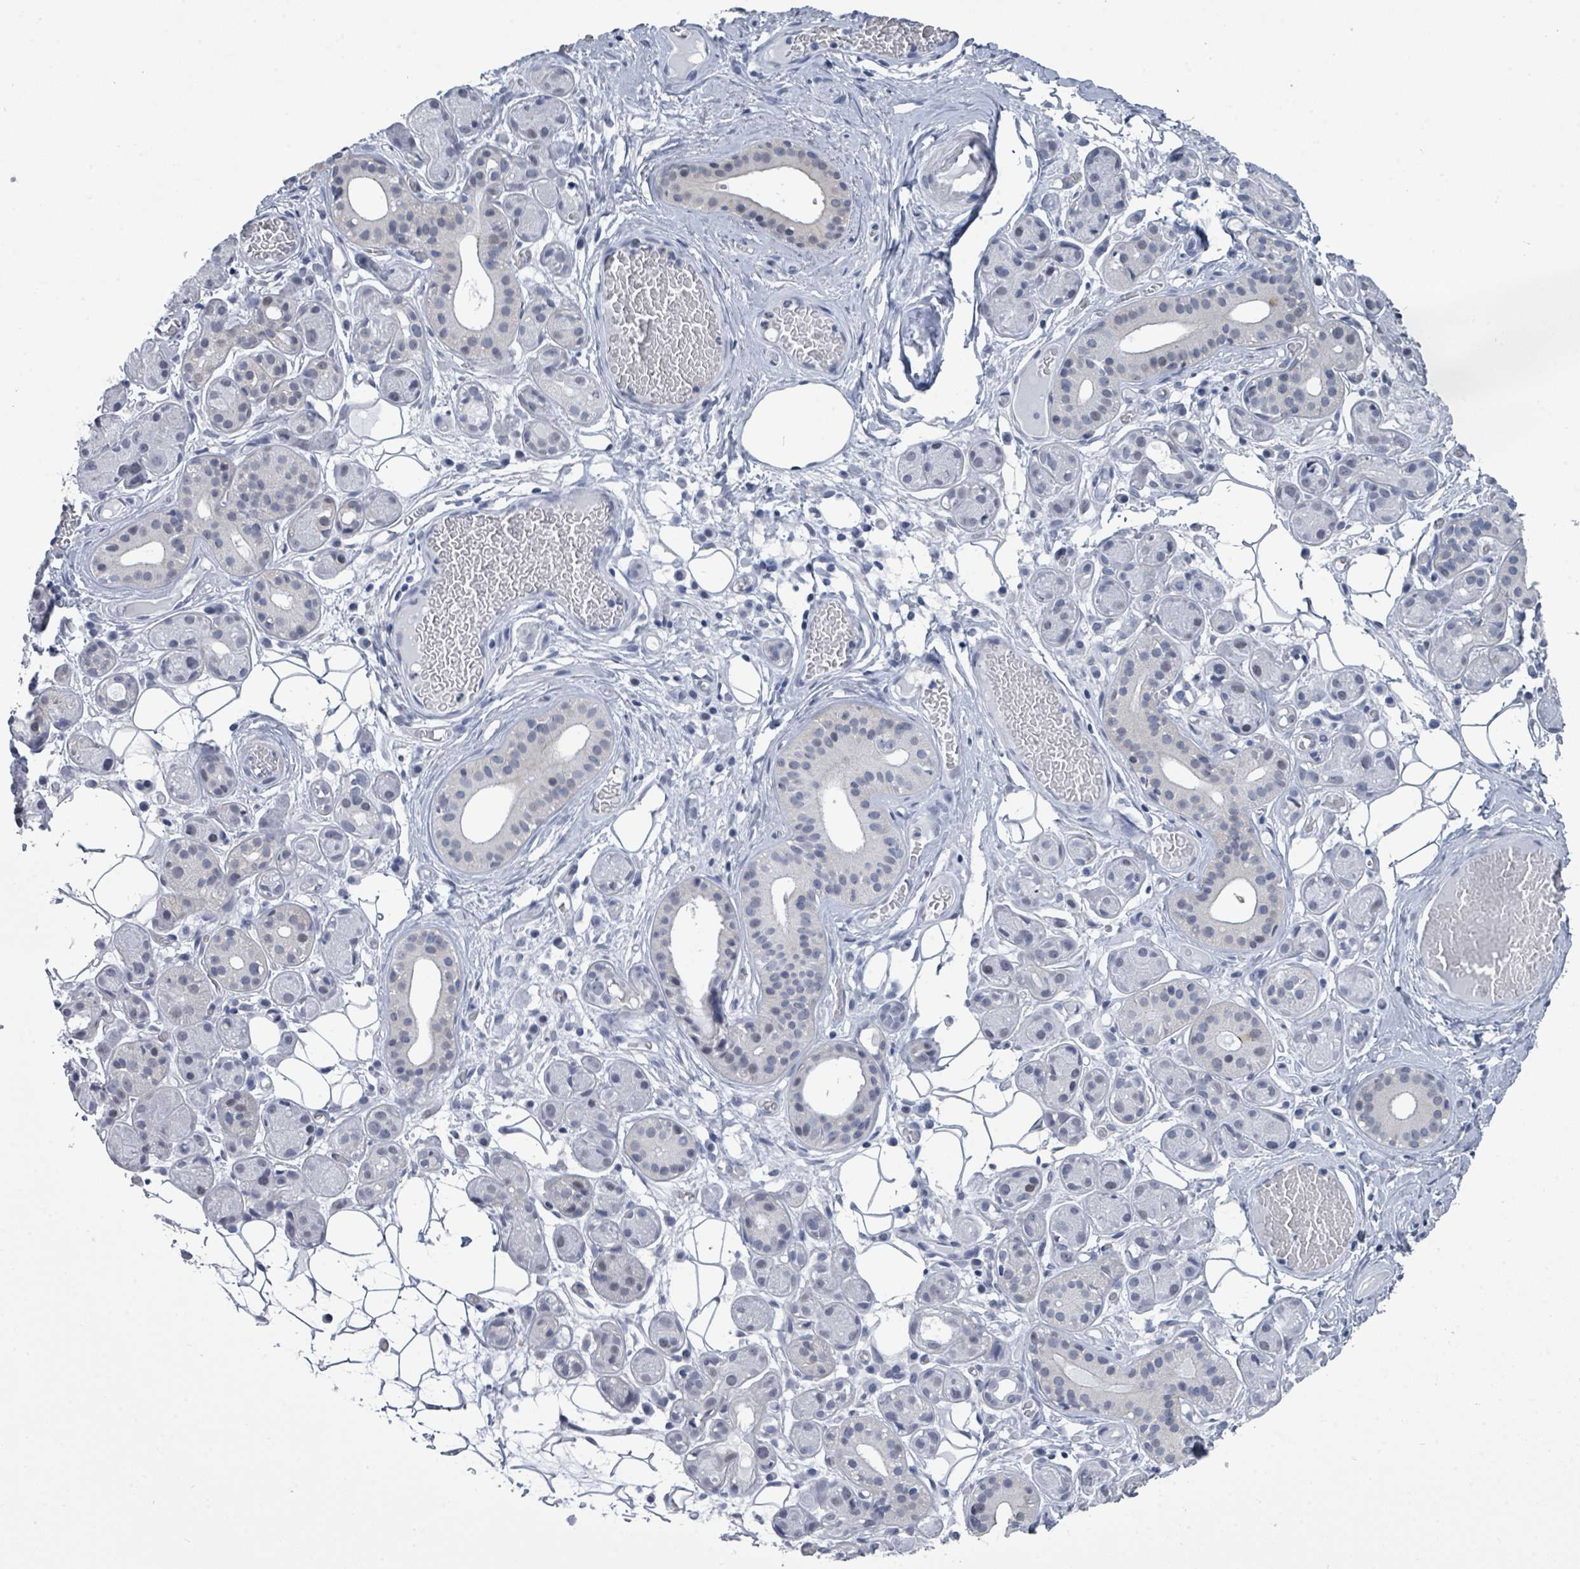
{"staining": {"intensity": "moderate", "quantity": "<25%", "location": "nuclear"}, "tissue": "salivary gland", "cell_type": "Glandular cells", "image_type": "normal", "snomed": [{"axis": "morphology", "description": "Normal tissue, NOS"}, {"axis": "topography", "description": "Salivary gland"}], "caption": "High-power microscopy captured an immunohistochemistry image of benign salivary gland, revealing moderate nuclear positivity in about <25% of glandular cells.", "gene": "CT45A10", "patient": {"sex": "male", "age": 82}}